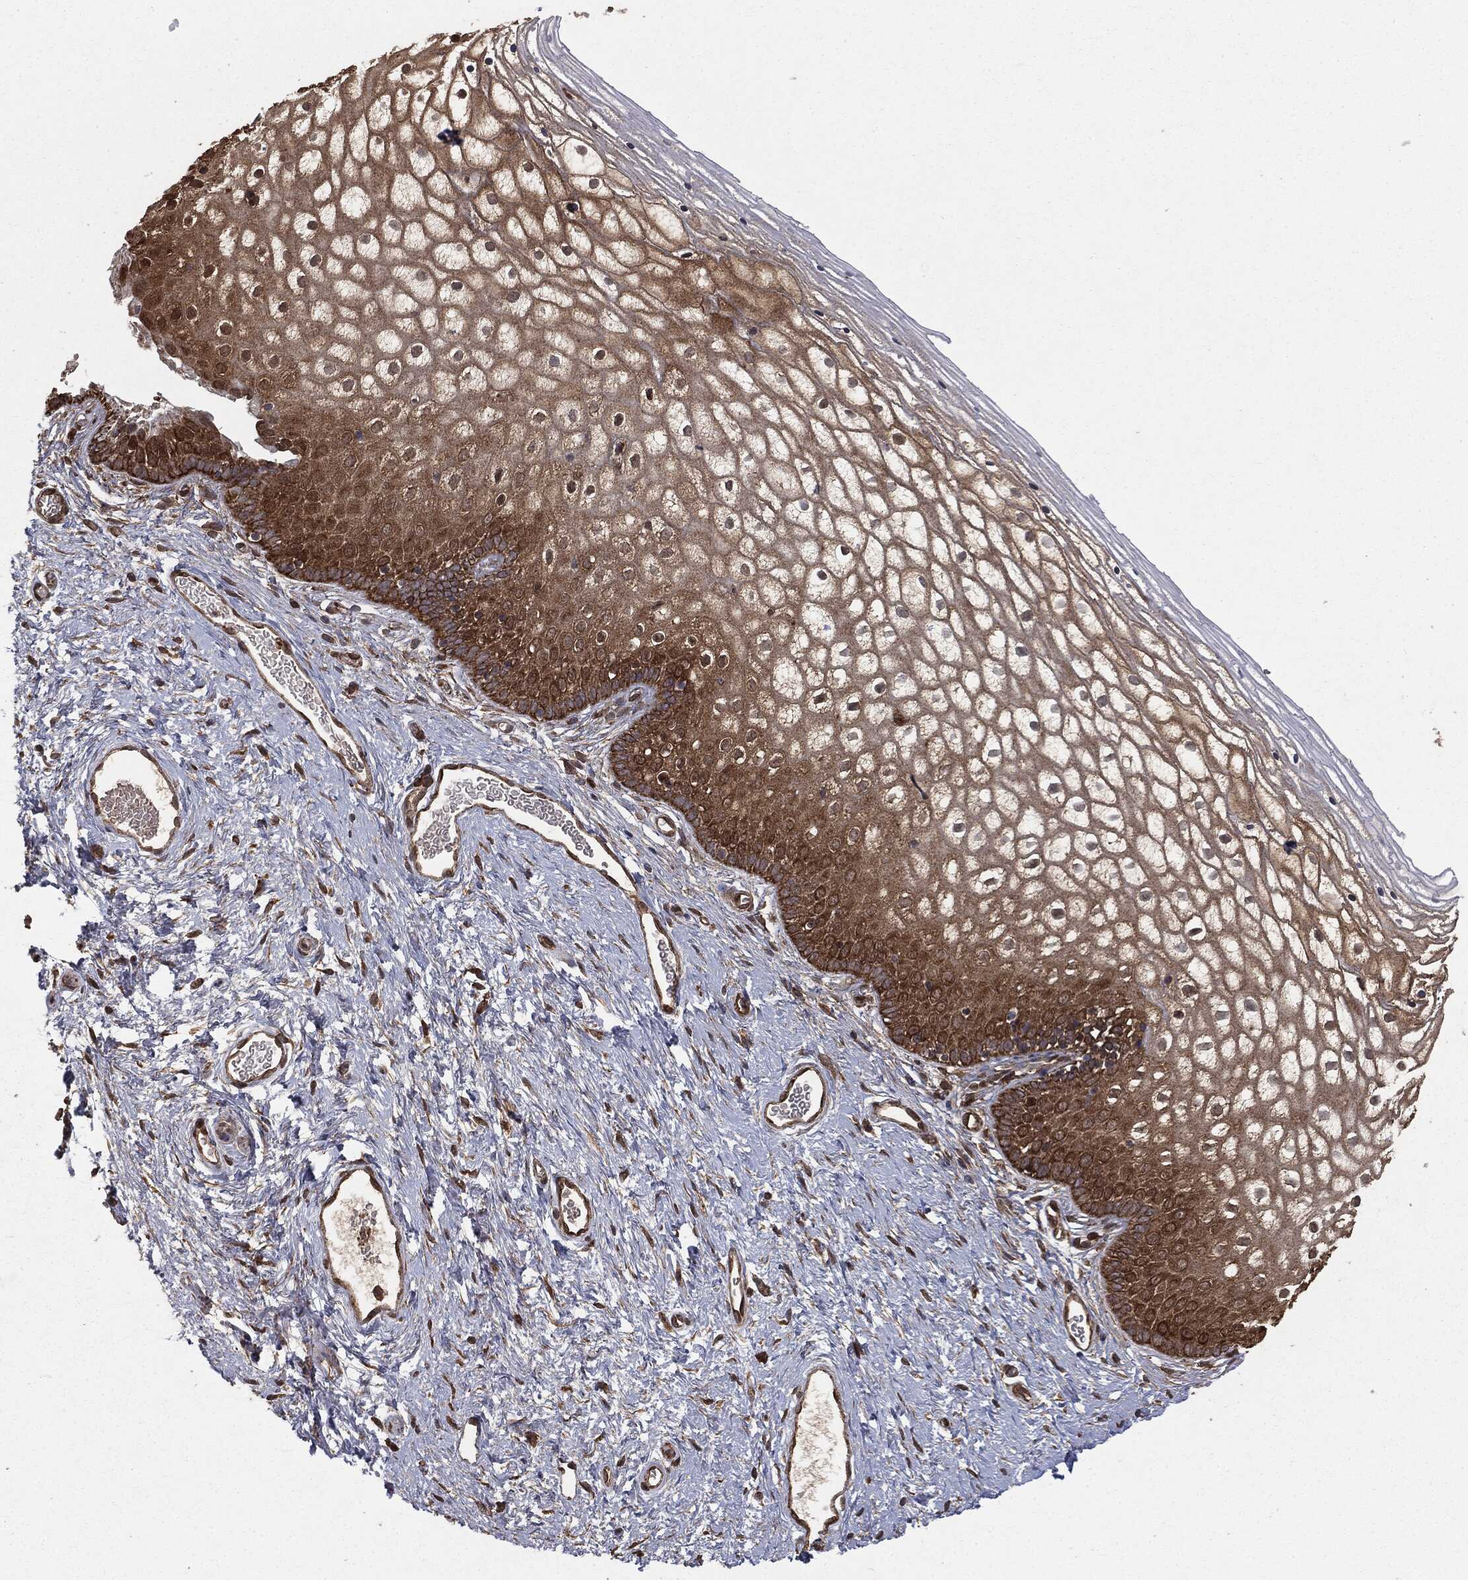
{"staining": {"intensity": "strong", "quantity": ">75%", "location": "cytoplasmic/membranous"}, "tissue": "vagina", "cell_type": "Squamous epithelial cells", "image_type": "normal", "snomed": [{"axis": "morphology", "description": "Normal tissue, NOS"}, {"axis": "topography", "description": "Vagina"}], "caption": "IHC image of normal vagina: human vagina stained using immunohistochemistry (IHC) reveals high levels of strong protein expression localized specifically in the cytoplasmic/membranous of squamous epithelial cells, appearing as a cytoplasmic/membranous brown color.", "gene": "NME1", "patient": {"sex": "female", "age": 32}}